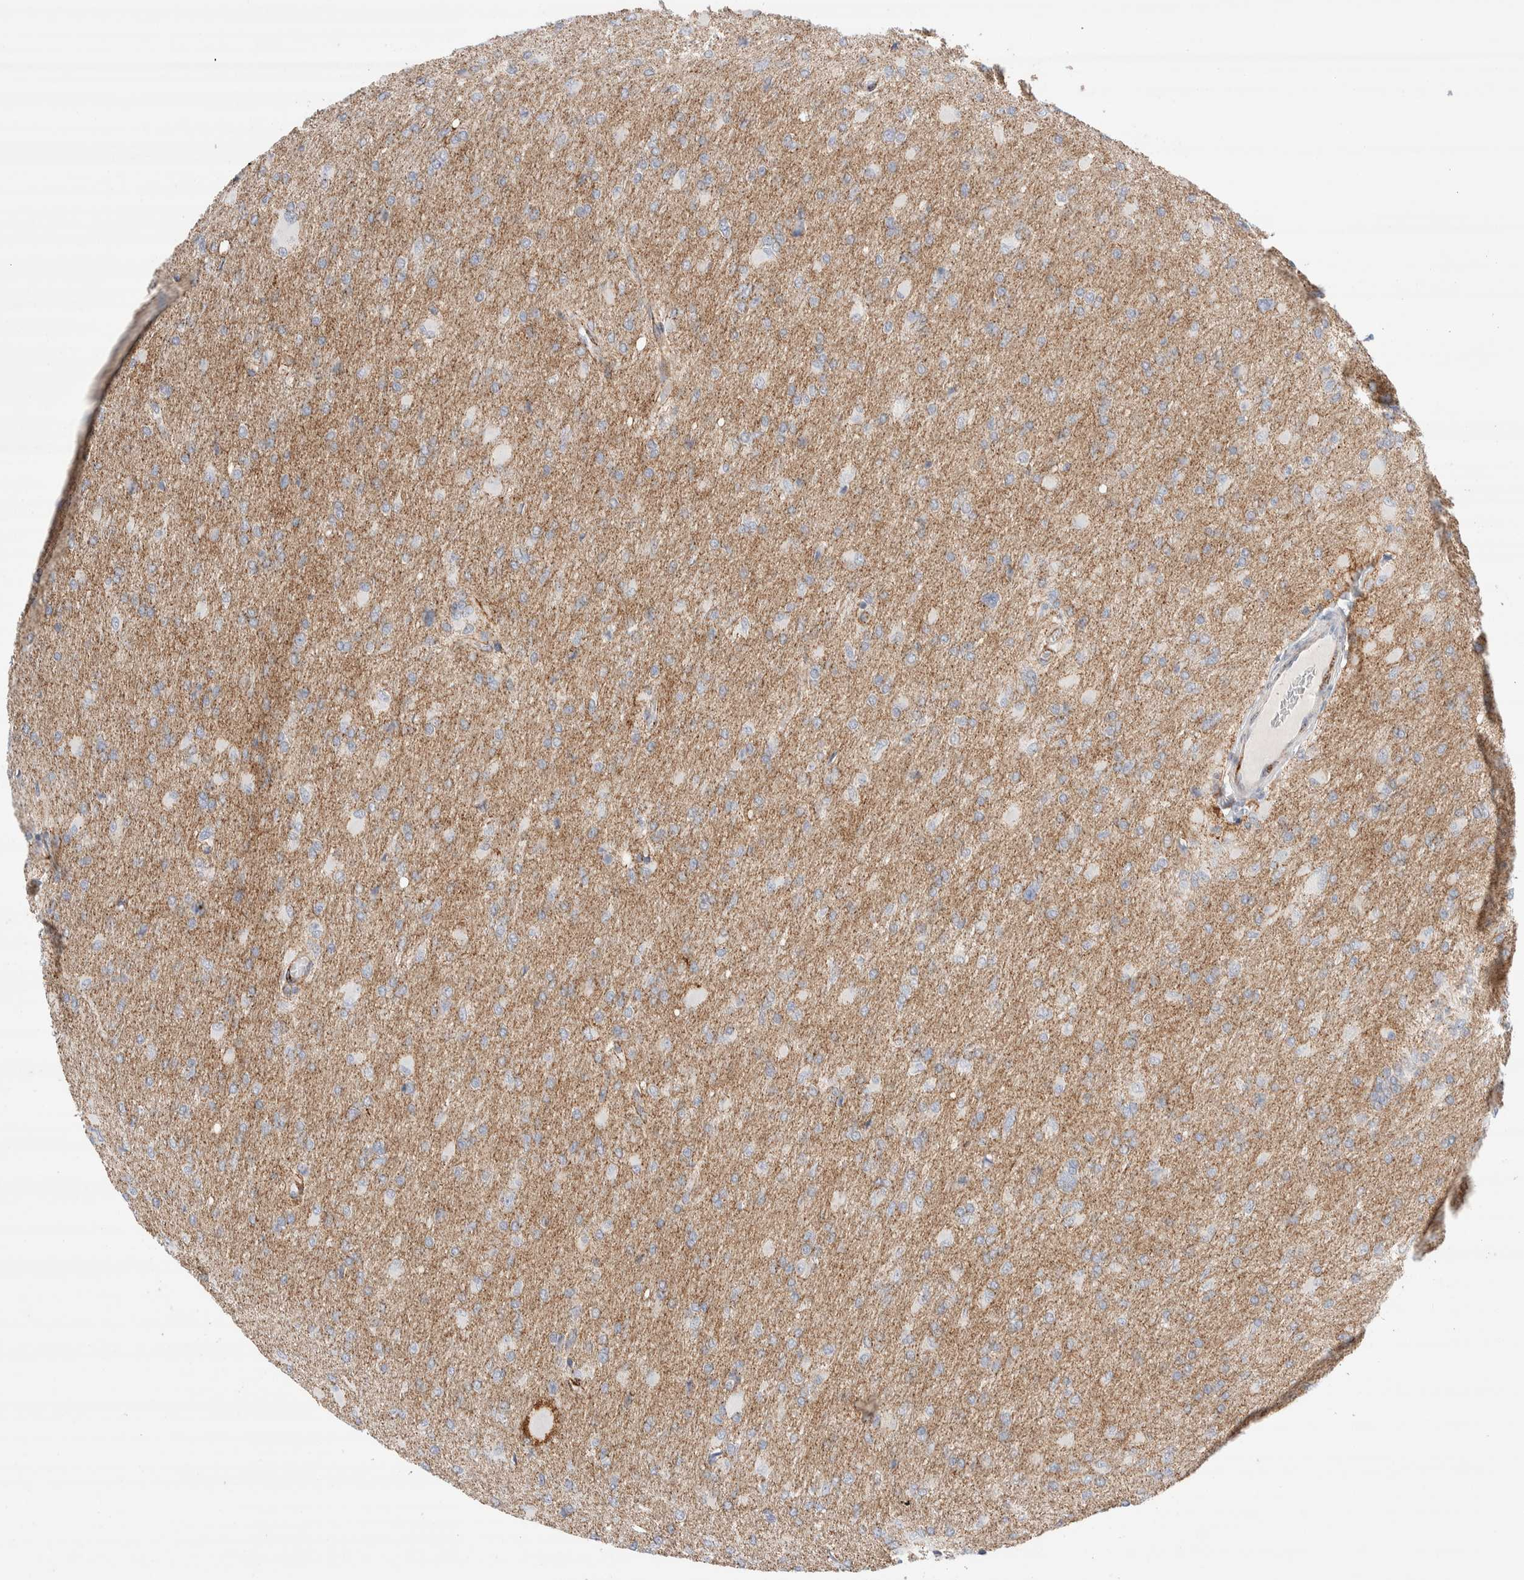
{"staining": {"intensity": "moderate", "quantity": "25%-75%", "location": "cytoplasmic/membranous"}, "tissue": "glioma", "cell_type": "Tumor cells", "image_type": "cancer", "snomed": [{"axis": "morphology", "description": "Glioma, malignant, High grade"}, {"axis": "topography", "description": "Cerebral cortex"}], "caption": "High-power microscopy captured an IHC histopathology image of high-grade glioma (malignant), revealing moderate cytoplasmic/membranous staining in about 25%-75% of tumor cells.", "gene": "SEPTIN4", "patient": {"sex": "female", "age": 36}}